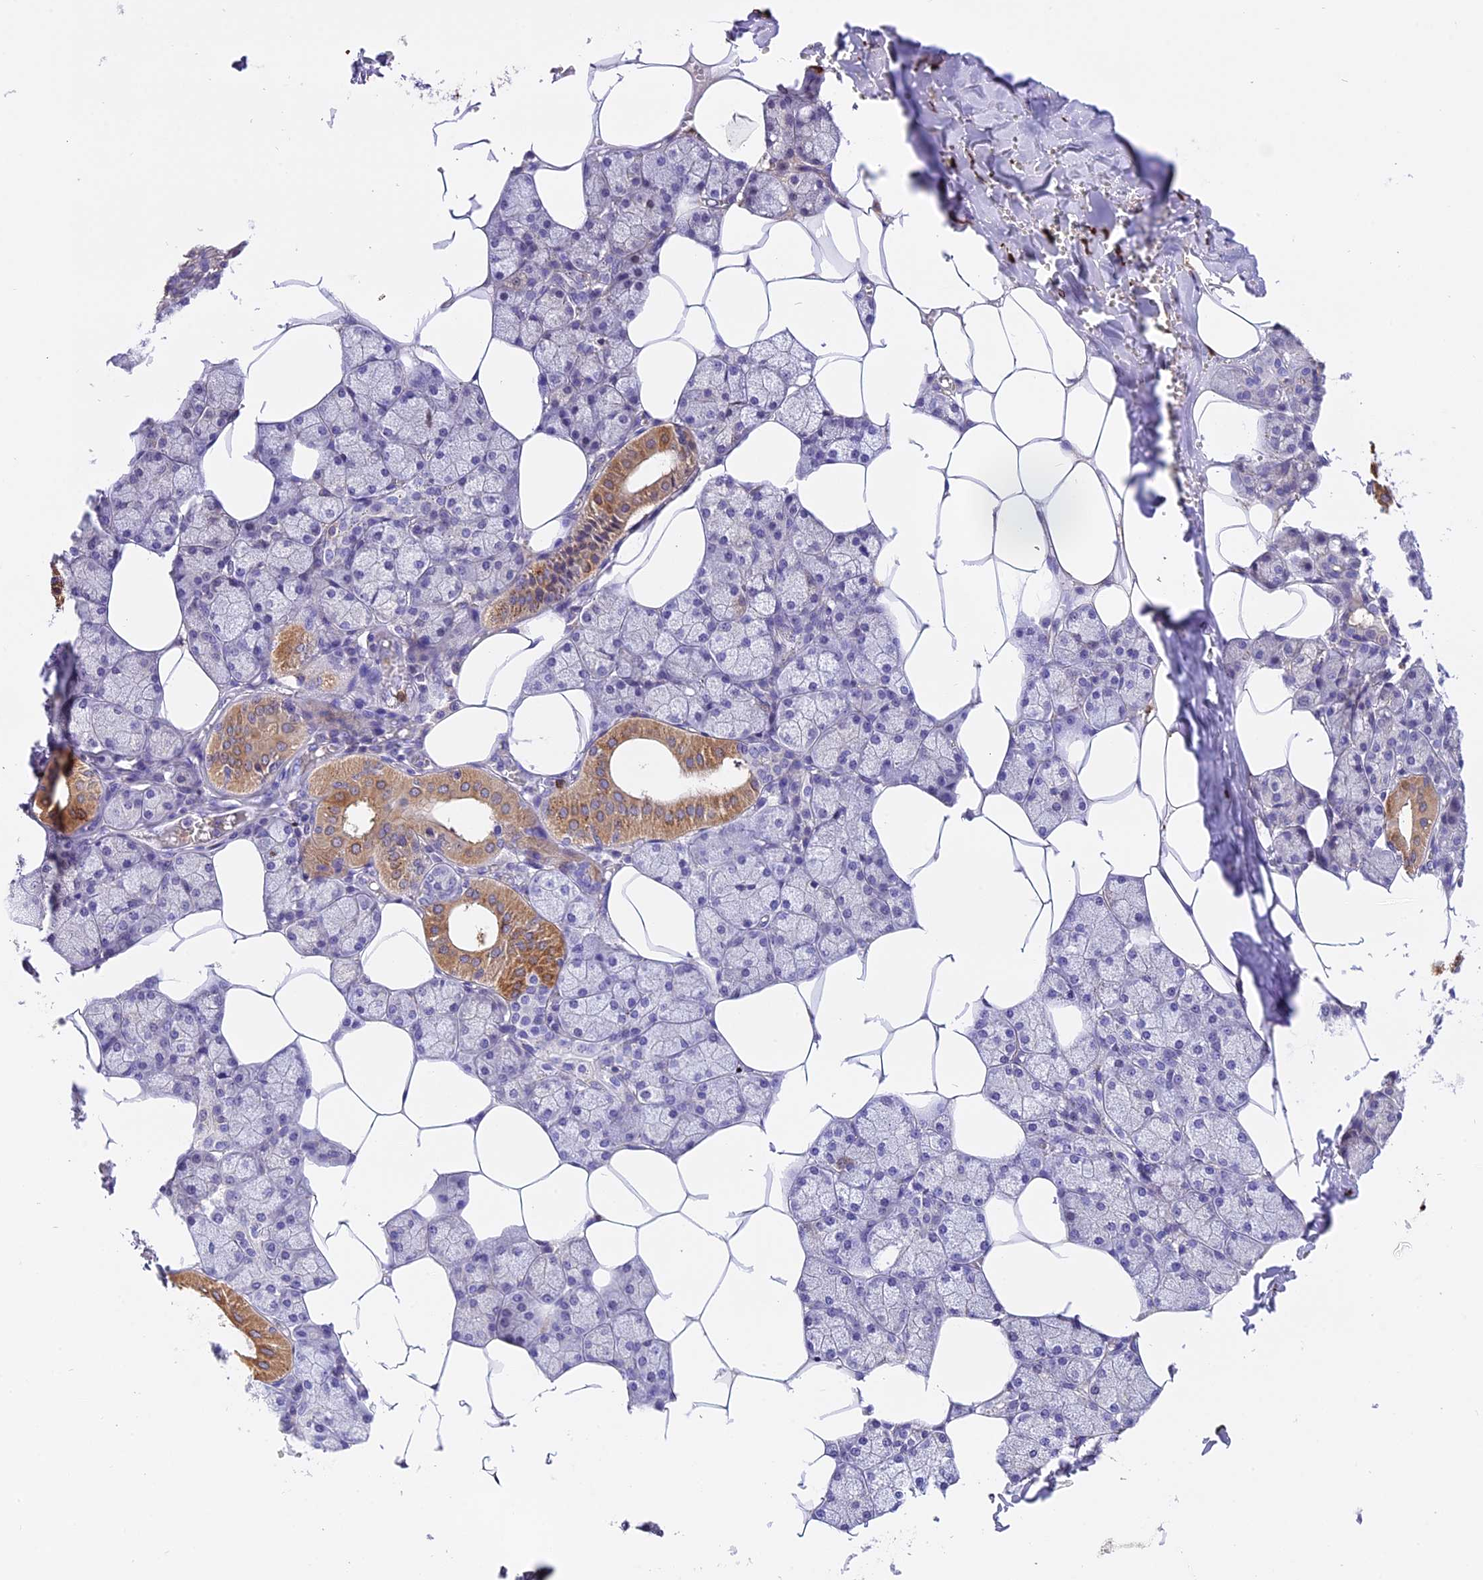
{"staining": {"intensity": "moderate", "quantity": "<25%", "location": "cytoplasmic/membranous"}, "tissue": "salivary gland", "cell_type": "Glandular cells", "image_type": "normal", "snomed": [{"axis": "morphology", "description": "Normal tissue, NOS"}, {"axis": "topography", "description": "Salivary gland"}], "caption": "A high-resolution image shows immunohistochemistry (IHC) staining of normal salivary gland, which reveals moderate cytoplasmic/membranous expression in about <25% of glandular cells. (DAB IHC, brown staining for protein, blue staining for nuclei).", "gene": "MAP3K7CL", "patient": {"sex": "male", "age": 62}}